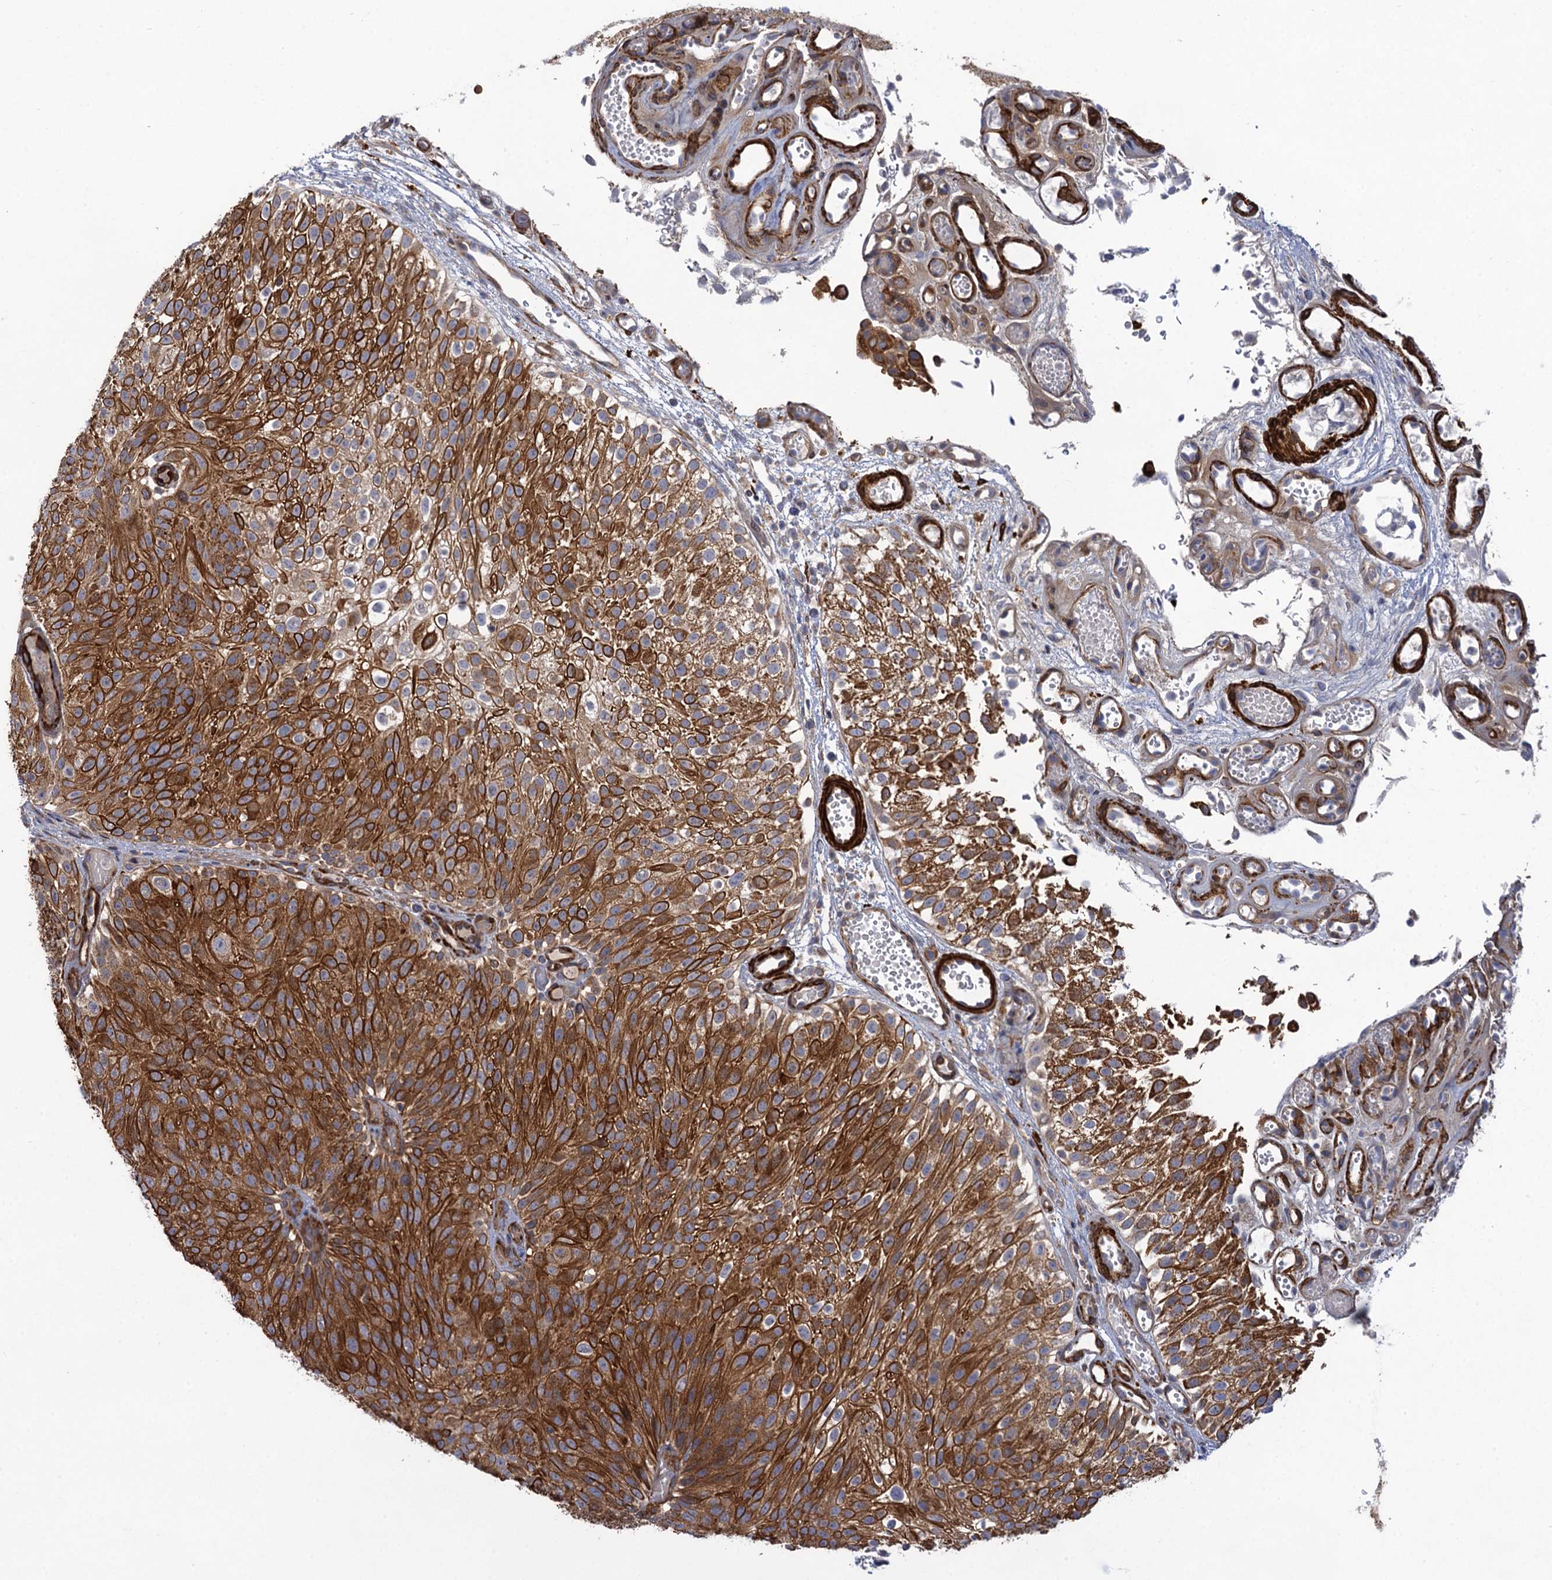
{"staining": {"intensity": "strong", "quantity": ">75%", "location": "cytoplasmic/membranous"}, "tissue": "urothelial cancer", "cell_type": "Tumor cells", "image_type": "cancer", "snomed": [{"axis": "morphology", "description": "Urothelial carcinoma, Low grade"}, {"axis": "topography", "description": "Urinary bladder"}], "caption": "Immunohistochemistry of human urothelial cancer displays high levels of strong cytoplasmic/membranous expression in about >75% of tumor cells. The staining was performed using DAB (3,3'-diaminobenzidine), with brown indicating positive protein expression. Nuclei are stained blue with hematoxylin.", "gene": "WDR88", "patient": {"sex": "male", "age": 78}}